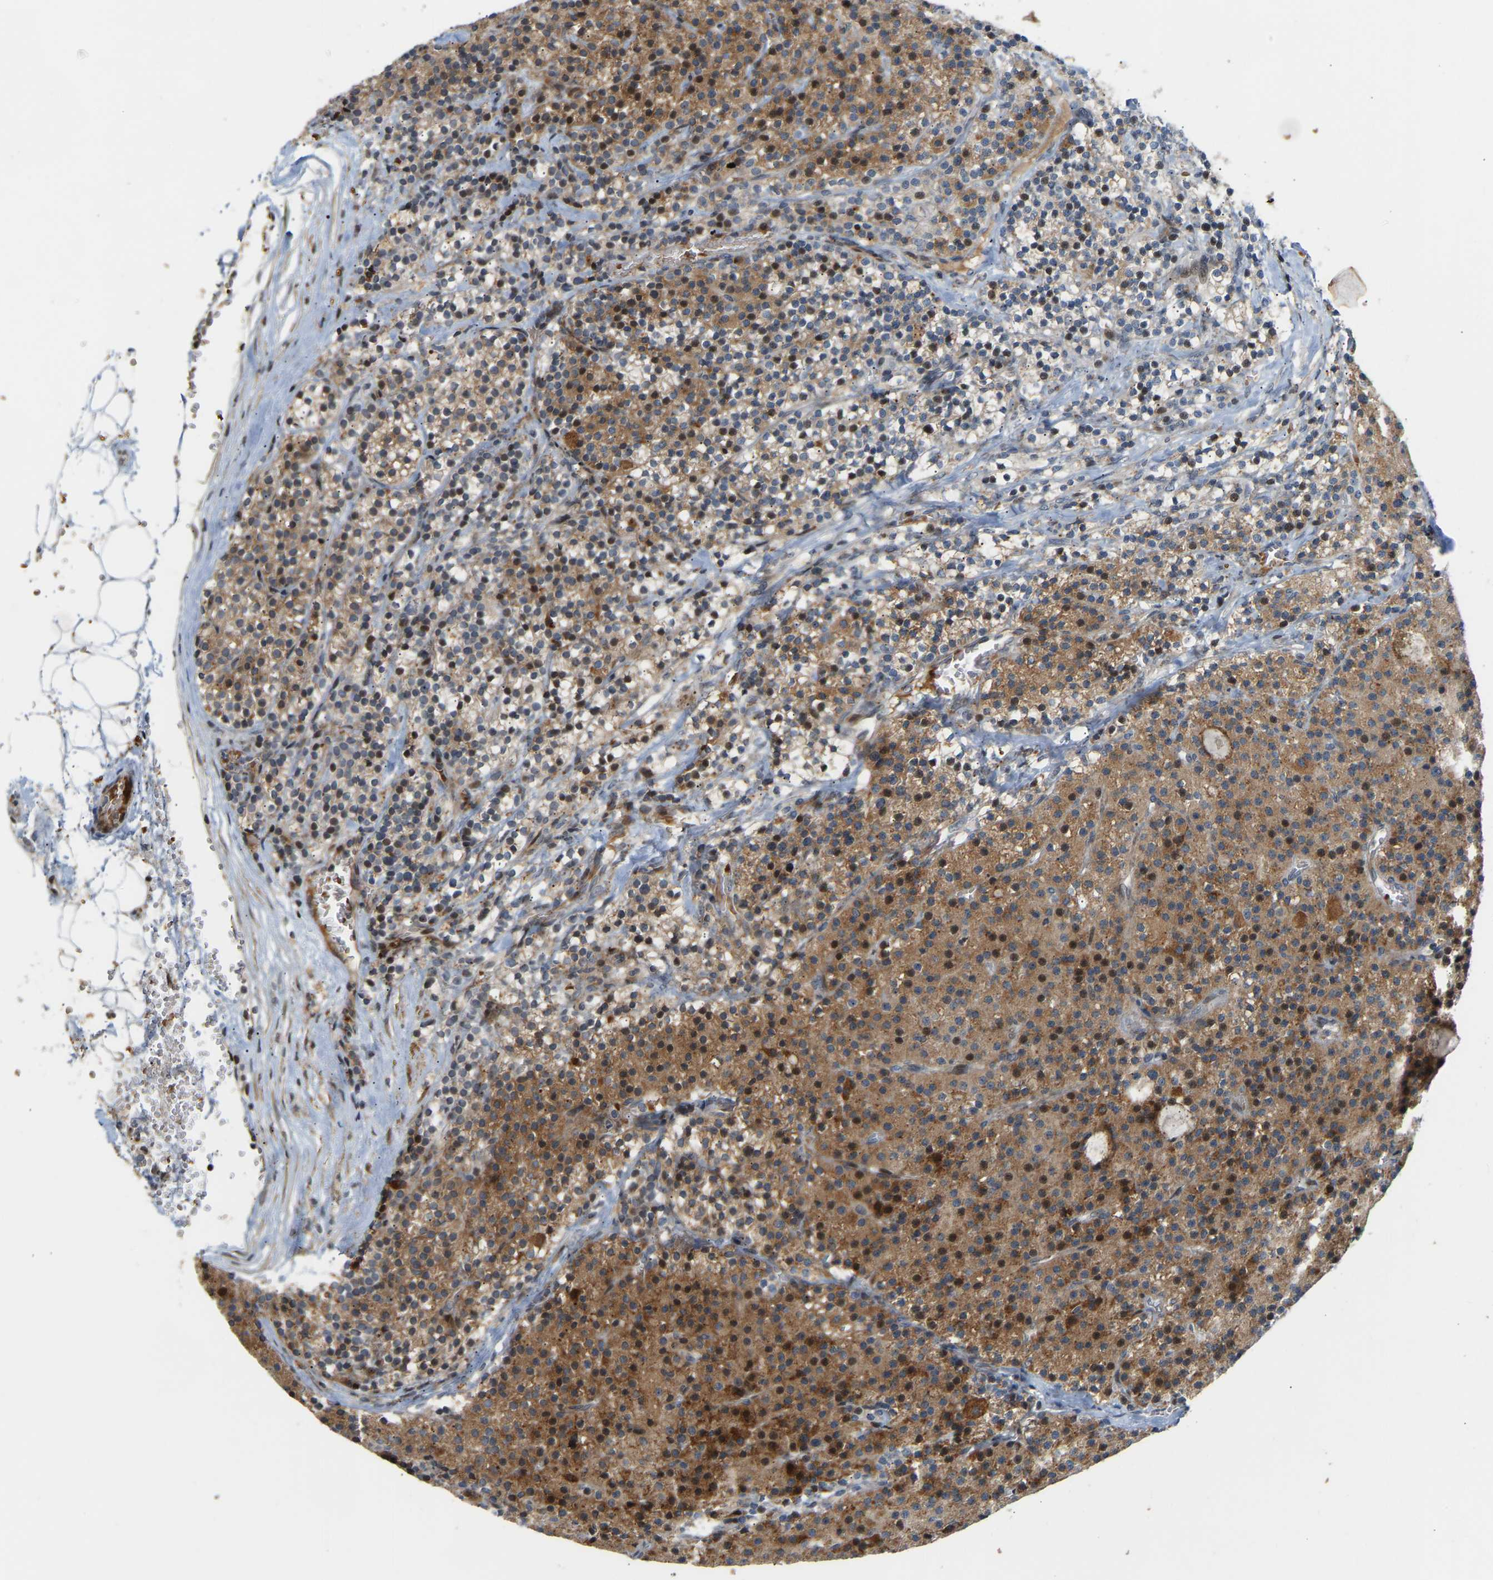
{"staining": {"intensity": "moderate", "quantity": ">75%", "location": "cytoplasmic/membranous,nuclear"}, "tissue": "parathyroid gland", "cell_type": "Glandular cells", "image_type": "normal", "snomed": [{"axis": "morphology", "description": "Normal tissue, NOS"}, {"axis": "morphology", "description": "Adenoma, NOS"}, {"axis": "topography", "description": "Parathyroid gland"}], "caption": "Immunohistochemical staining of benign human parathyroid gland displays medium levels of moderate cytoplasmic/membranous,nuclear staining in about >75% of glandular cells.", "gene": "POGLUT2", "patient": {"sex": "male", "age": 75}}